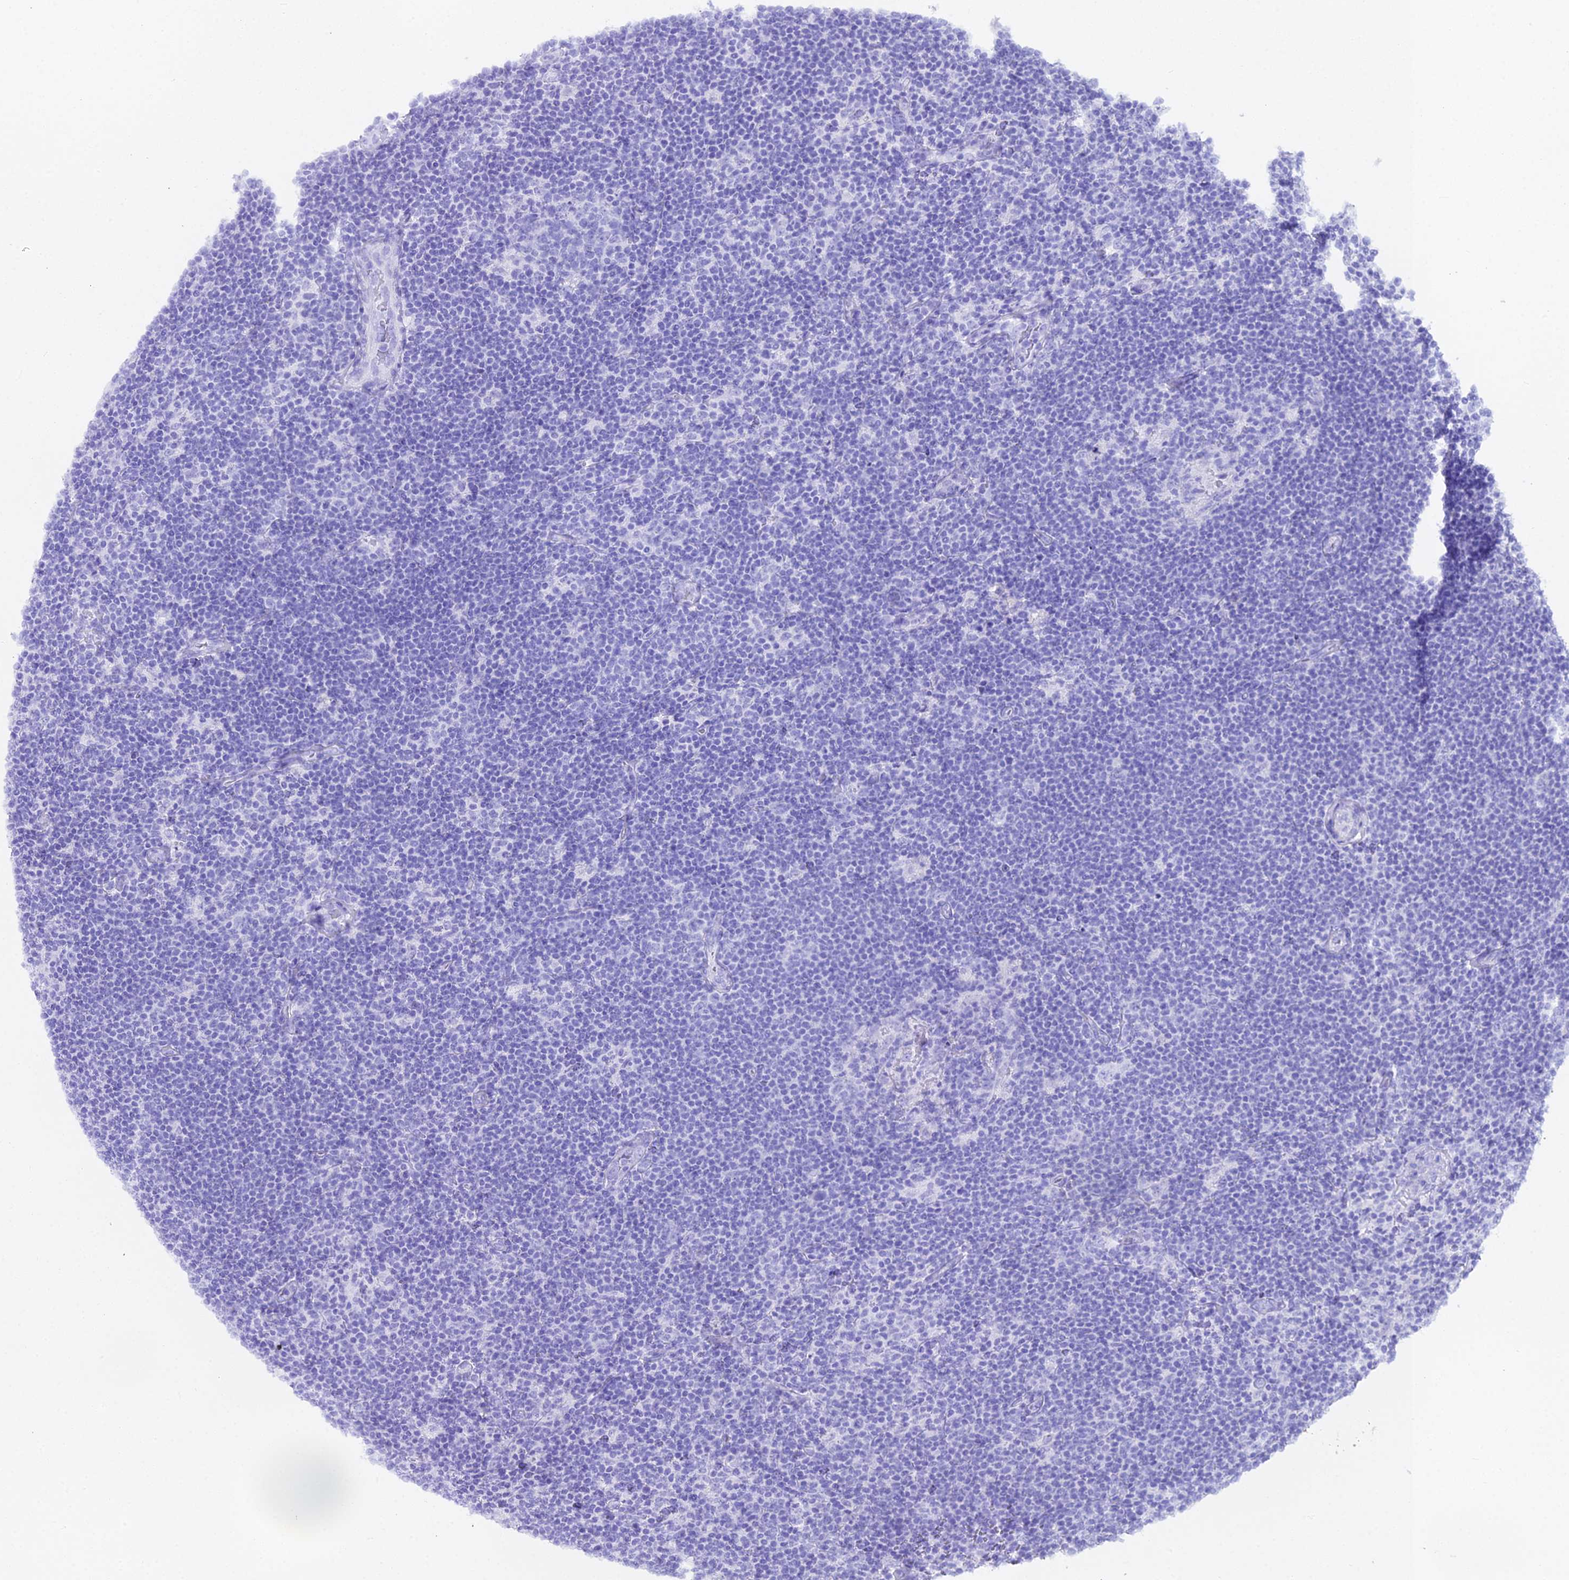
{"staining": {"intensity": "negative", "quantity": "none", "location": "none"}, "tissue": "lymphoma", "cell_type": "Tumor cells", "image_type": "cancer", "snomed": [{"axis": "morphology", "description": "Hodgkin's disease, NOS"}, {"axis": "topography", "description": "Lymph node"}], "caption": "Lymphoma stained for a protein using immunohistochemistry (IHC) reveals no staining tumor cells.", "gene": "GLYAT", "patient": {"sex": "female", "age": 57}}